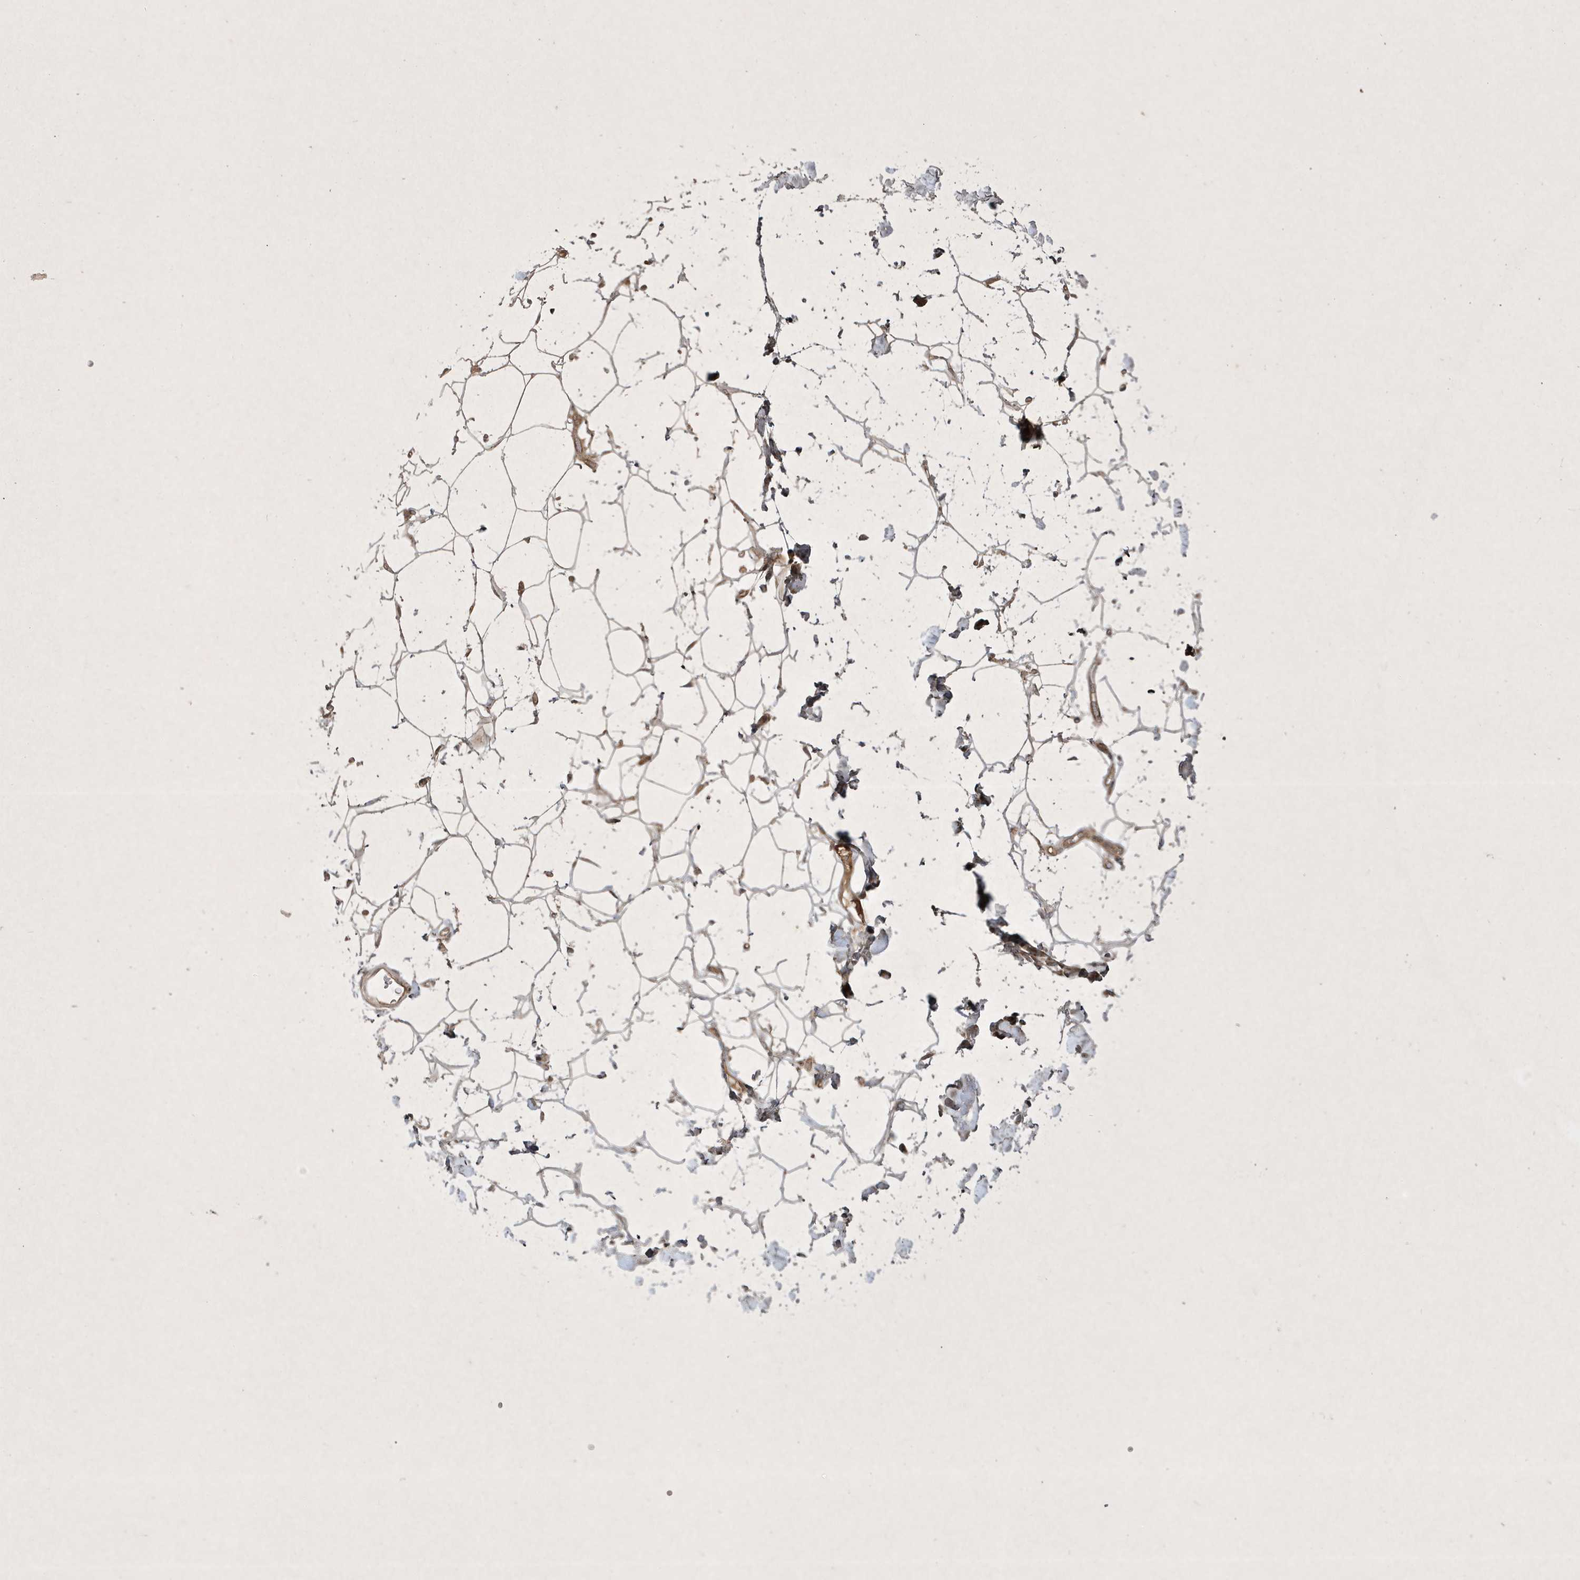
{"staining": {"intensity": "moderate", "quantity": "25%-75%", "location": "cytoplasmic/membranous"}, "tissue": "adipose tissue", "cell_type": "Adipocytes", "image_type": "normal", "snomed": [{"axis": "morphology", "description": "Normal tissue, NOS"}, {"axis": "topography", "description": "Breast"}], "caption": "The photomicrograph exhibits immunohistochemical staining of benign adipose tissue. There is moderate cytoplasmic/membranous expression is identified in about 25%-75% of adipocytes.", "gene": "FAM83C", "patient": {"sex": "female", "age": 26}}